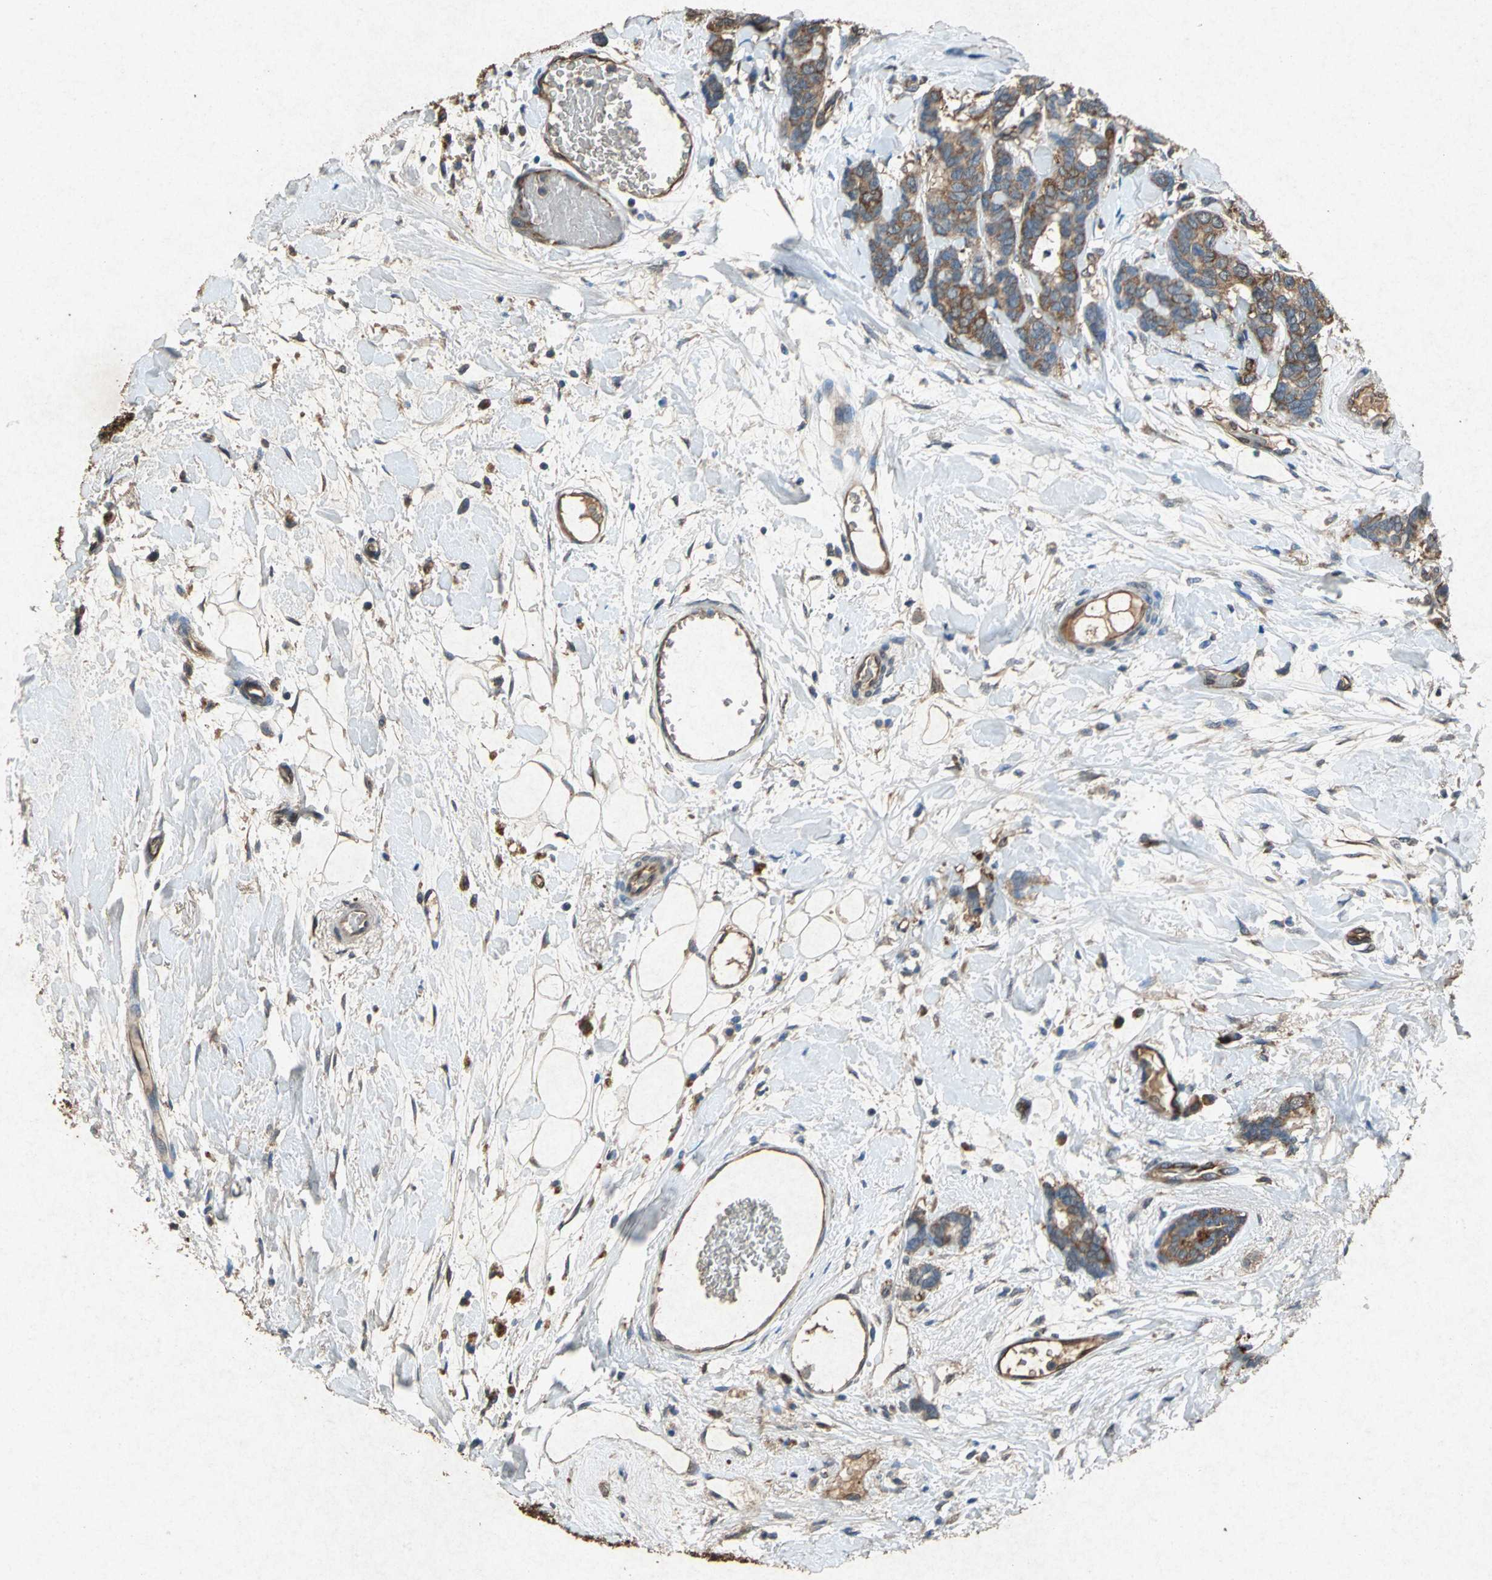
{"staining": {"intensity": "moderate", "quantity": ">75%", "location": "cytoplasmic/membranous"}, "tissue": "breast cancer", "cell_type": "Tumor cells", "image_type": "cancer", "snomed": [{"axis": "morphology", "description": "Duct carcinoma"}, {"axis": "topography", "description": "Breast"}], "caption": "An immunohistochemistry histopathology image of neoplastic tissue is shown. Protein staining in brown highlights moderate cytoplasmic/membranous positivity in breast cancer within tumor cells.", "gene": "HSP90AB1", "patient": {"sex": "female", "age": 87}}